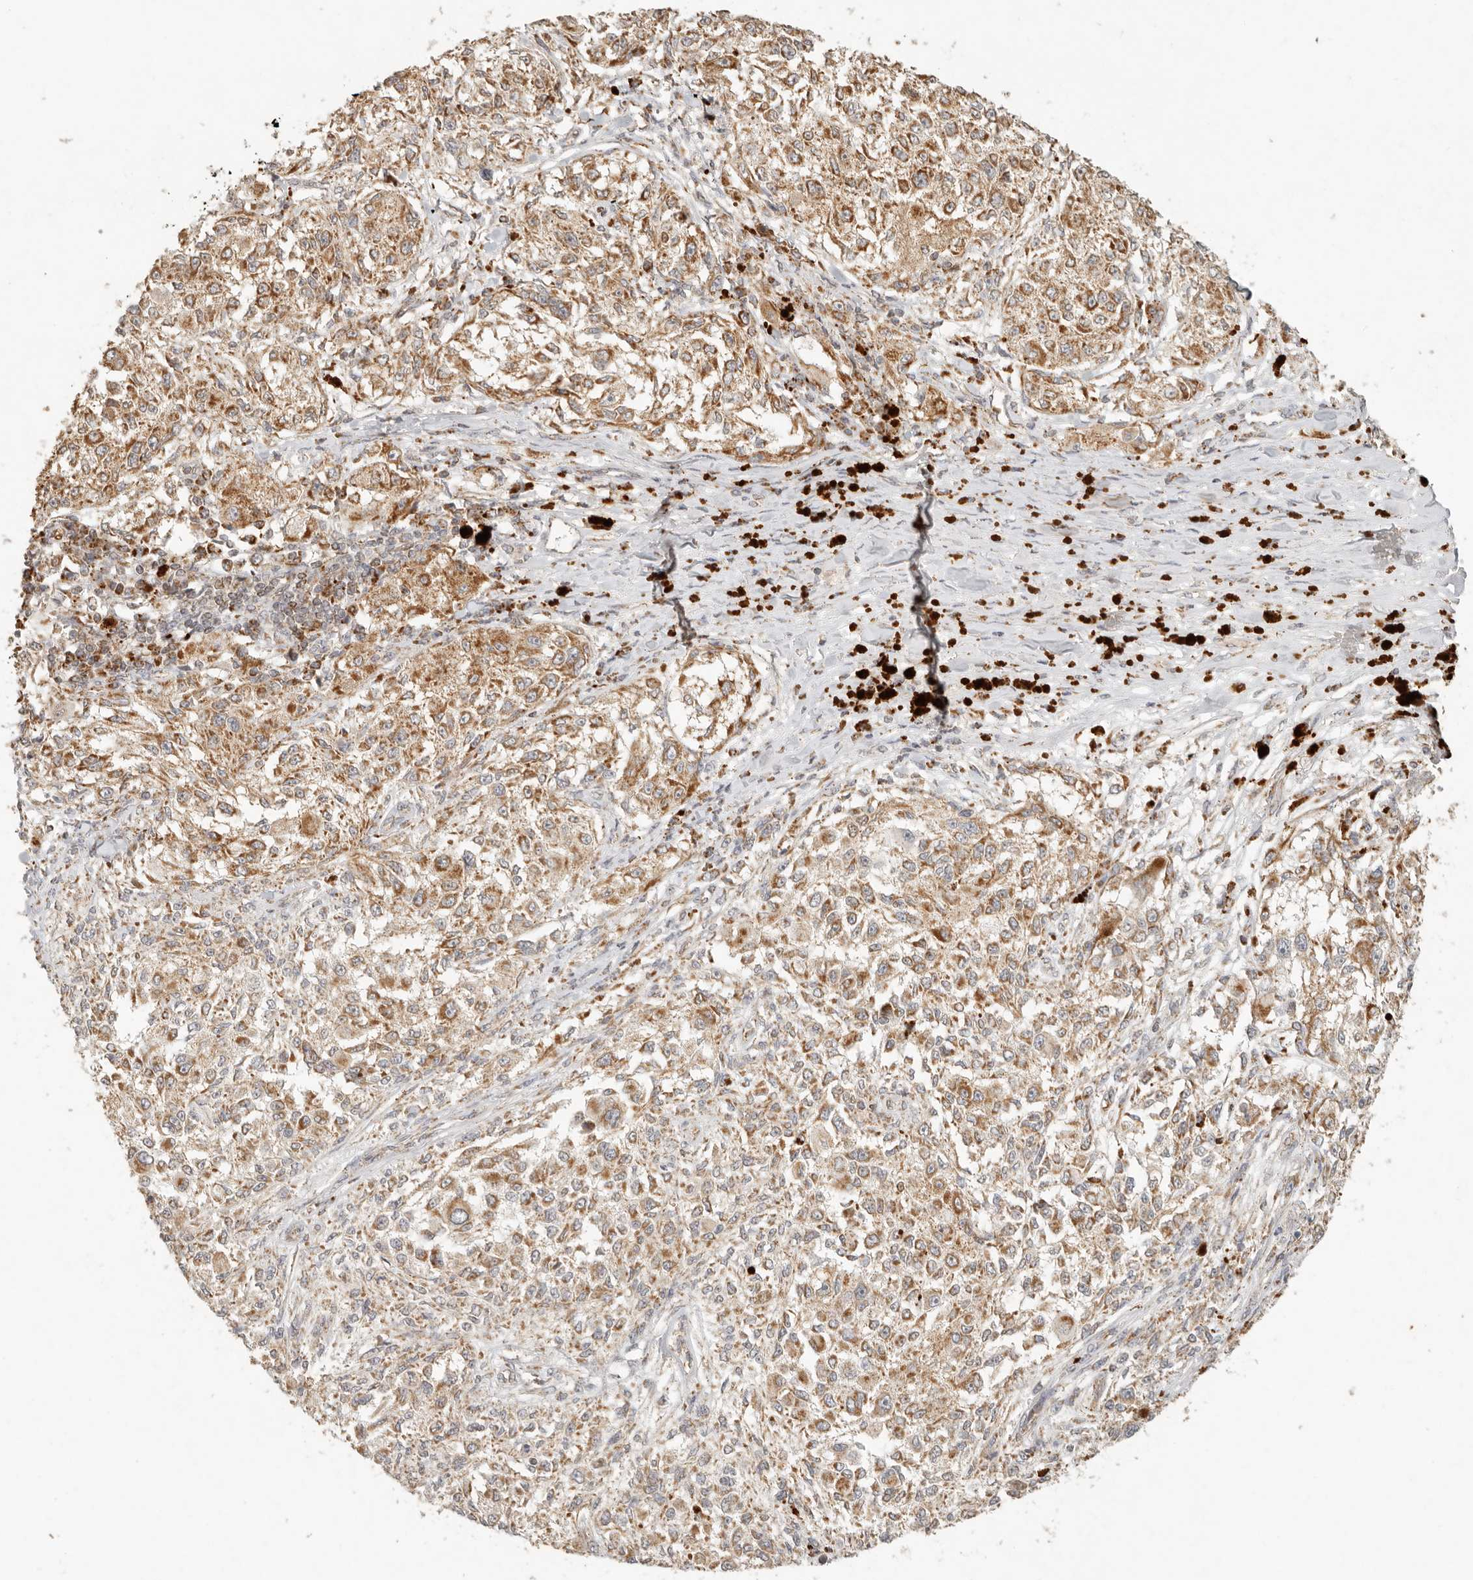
{"staining": {"intensity": "moderate", "quantity": ">75%", "location": "cytoplasmic/membranous"}, "tissue": "melanoma", "cell_type": "Tumor cells", "image_type": "cancer", "snomed": [{"axis": "morphology", "description": "Necrosis, NOS"}, {"axis": "morphology", "description": "Malignant melanoma, NOS"}, {"axis": "topography", "description": "Skin"}], "caption": "Melanoma stained for a protein (brown) demonstrates moderate cytoplasmic/membranous positive expression in approximately >75% of tumor cells.", "gene": "MRPL55", "patient": {"sex": "female", "age": 87}}